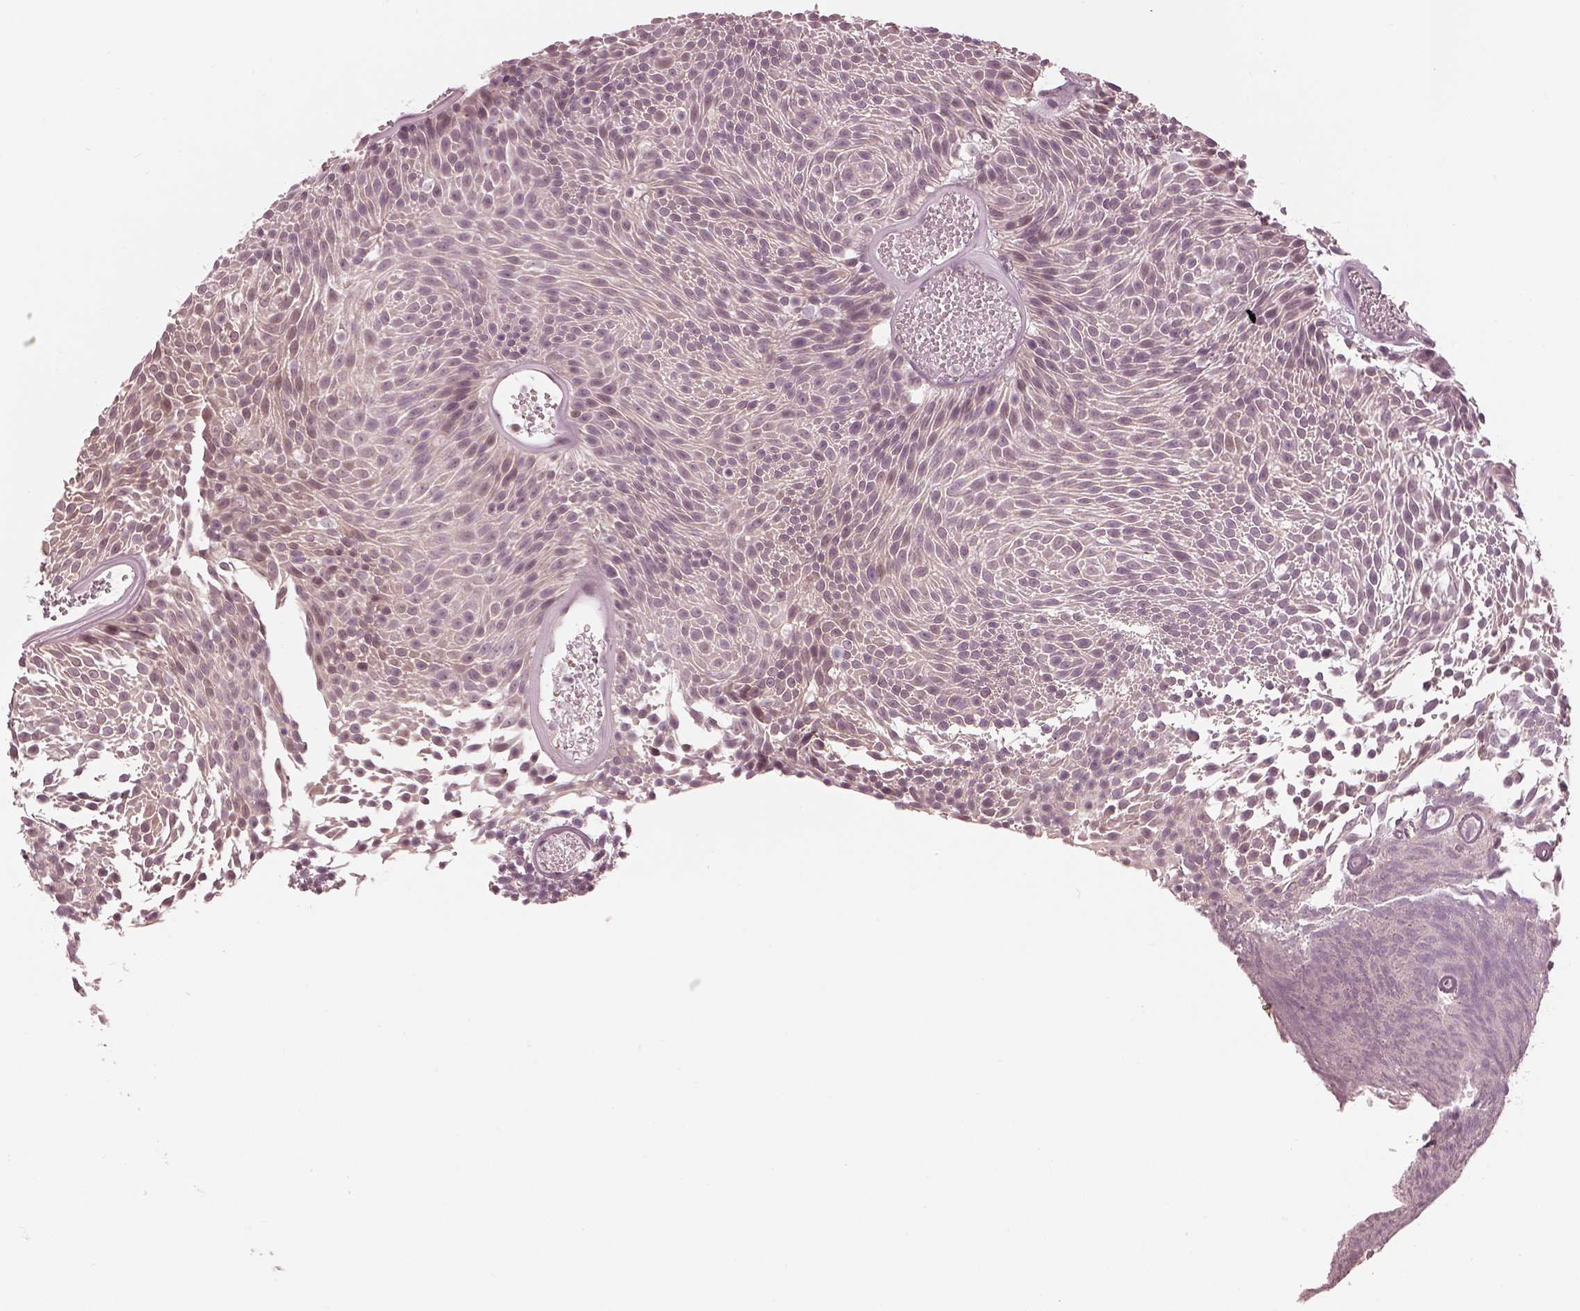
{"staining": {"intensity": "negative", "quantity": "none", "location": "none"}, "tissue": "urothelial cancer", "cell_type": "Tumor cells", "image_type": "cancer", "snomed": [{"axis": "morphology", "description": "Urothelial carcinoma, Low grade"}, {"axis": "topography", "description": "Urinary bladder"}], "caption": "The IHC histopathology image has no significant staining in tumor cells of low-grade urothelial carcinoma tissue.", "gene": "IQCG", "patient": {"sex": "male", "age": 77}}